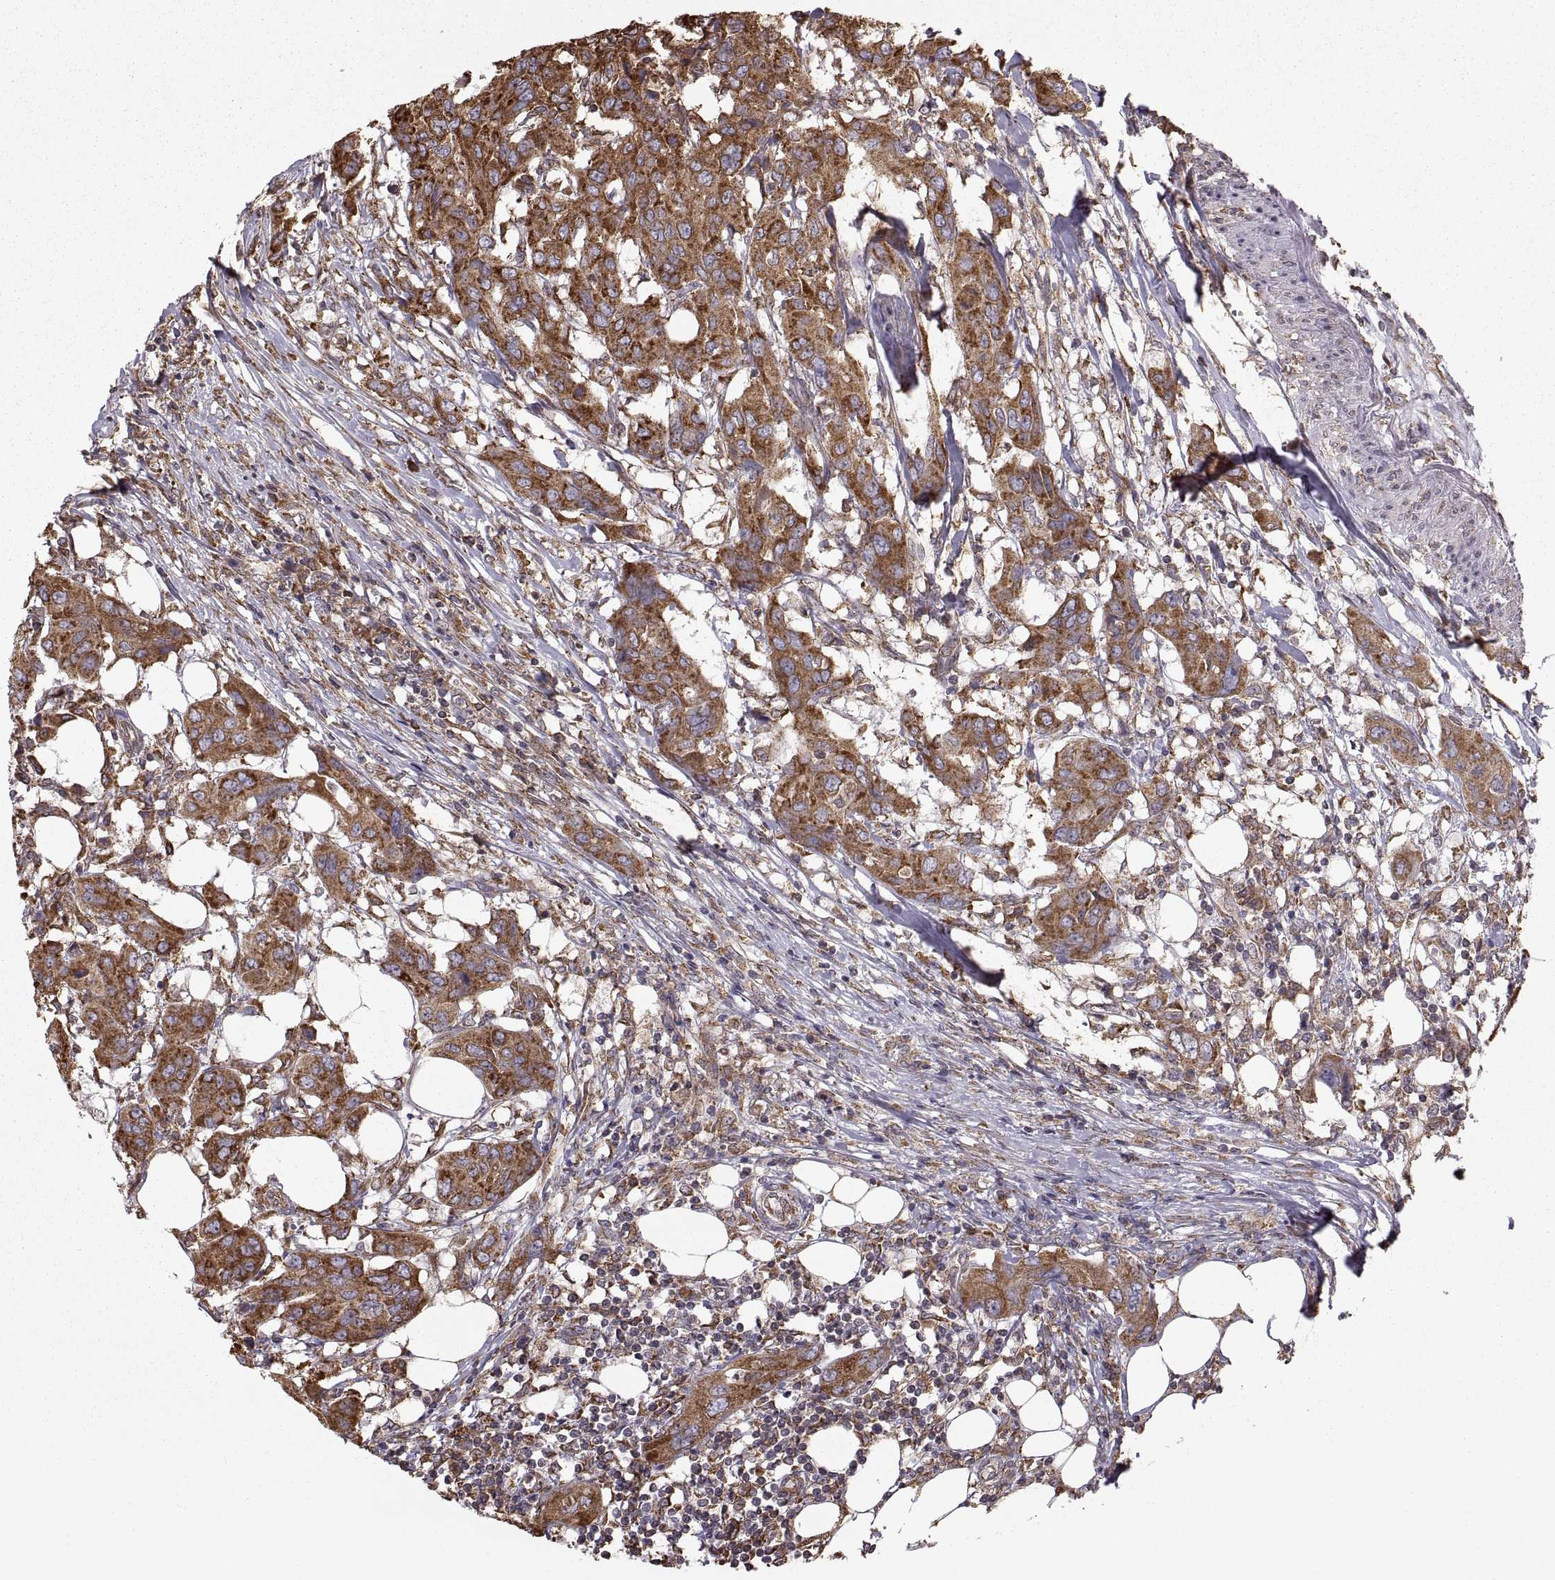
{"staining": {"intensity": "moderate", "quantity": "25%-75%", "location": "cytoplasmic/membranous"}, "tissue": "urothelial cancer", "cell_type": "Tumor cells", "image_type": "cancer", "snomed": [{"axis": "morphology", "description": "Urothelial carcinoma, NOS"}, {"axis": "morphology", "description": "Urothelial carcinoma, High grade"}, {"axis": "topography", "description": "Urinary bladder"}], "caption": "This image reveals urothelial cancer stained with immunohistochemistry to label a protein in brown. The cytoplasmic/membranous of tumor cells show moderate positivity for the protein. Nuclei are counter-stained blue.", "gene": "PDIA3", "patient": {"sex": "male", "age": 63}}